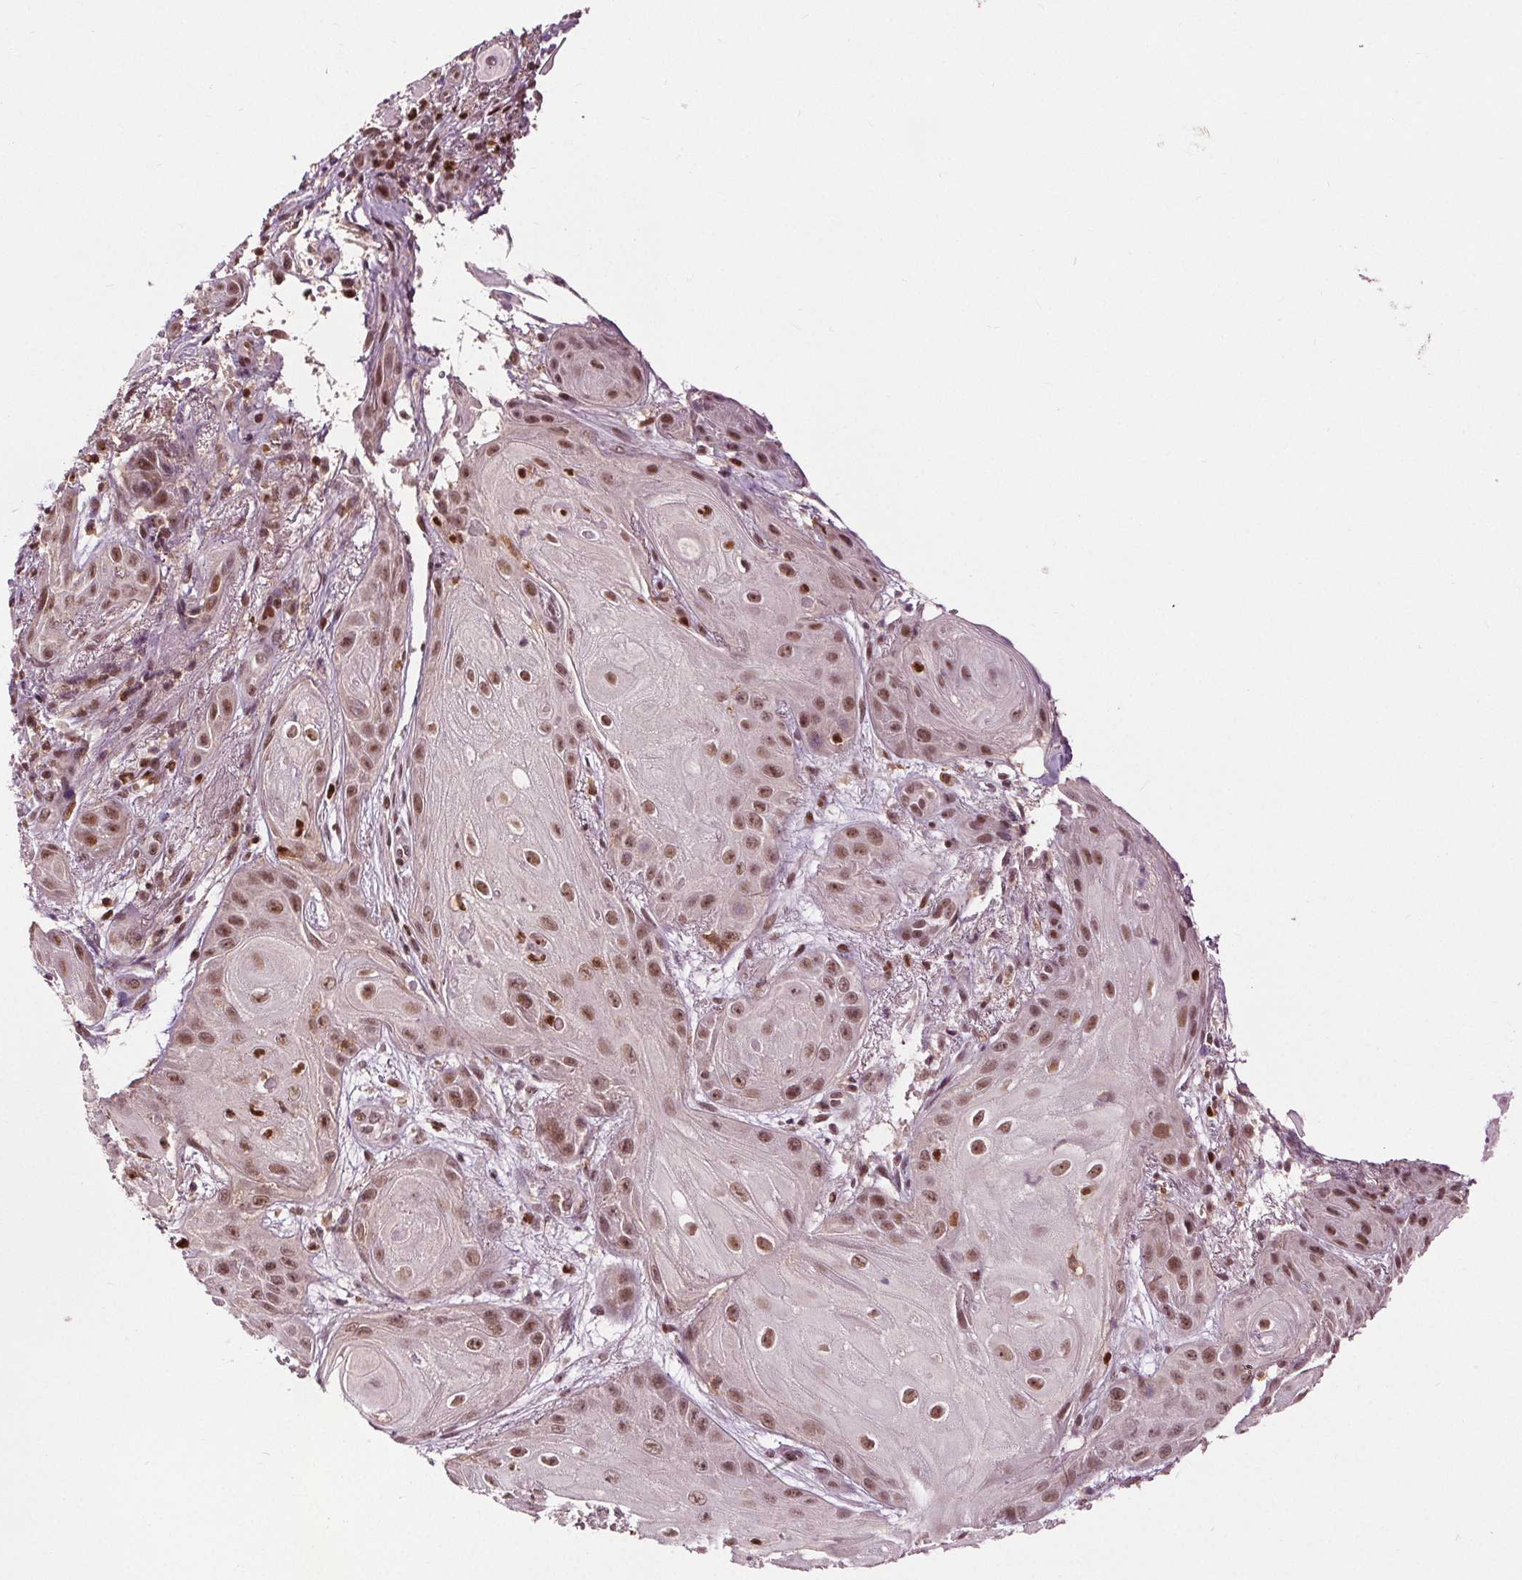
{"staining": {"intensity": "moderate", "quantity": ">75%", "location": "nuclear"}, "tissue": "skin cancer", "cell_type": "Tumor cells", "image_type": "cancer", "snomed": [{"axis": "morphology", "description": "Squamous cell carcinoma, NOS"}, {"axis": "topography", "description": "Skin"}], "caption": "Brown immunohistochemical staining in skin cancer reveals moderate nuclear positivity in approximately >75% of tumor cells.", "gene": "DDX11", "patient": {"sex": "male", "age": 62}}